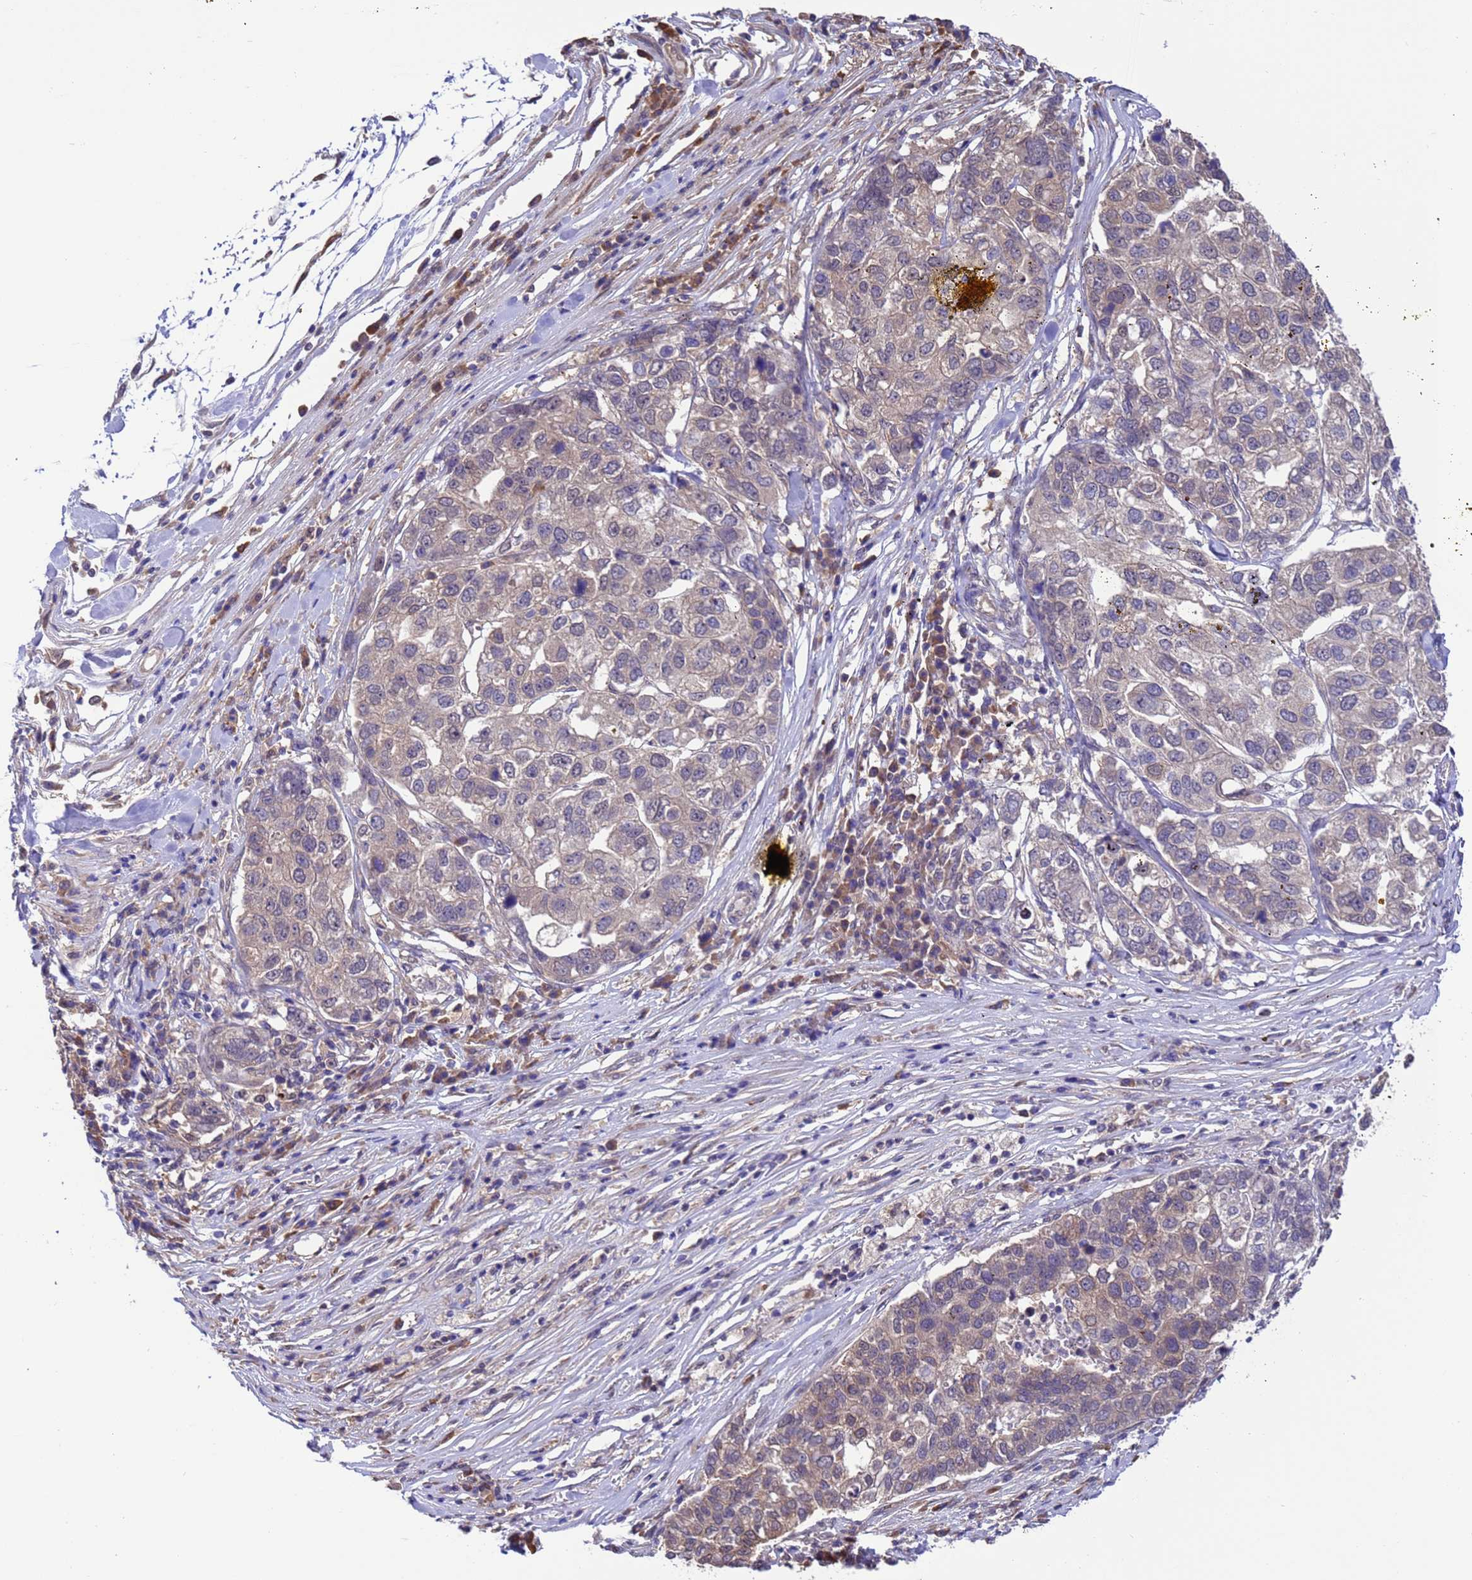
{"staining": {"intensity": "negative", "quantity": "none", "location": "none"}, "tissue": "pancreatic cancer", "cell_type": "Tumor cells", "image_type": "cancer", "snomed": [{"axis": "morphology", "description": "Adenocarcinoma, NOS"}, {"axis": "topography", "description": "Pancreas"}], "caption": "Pancreatic cancer stained for a protein using immunohistochemistry shows no staining tumor cells.", "gene": "ZFP69B", "patient": {"sex": "female", "age": 61}}